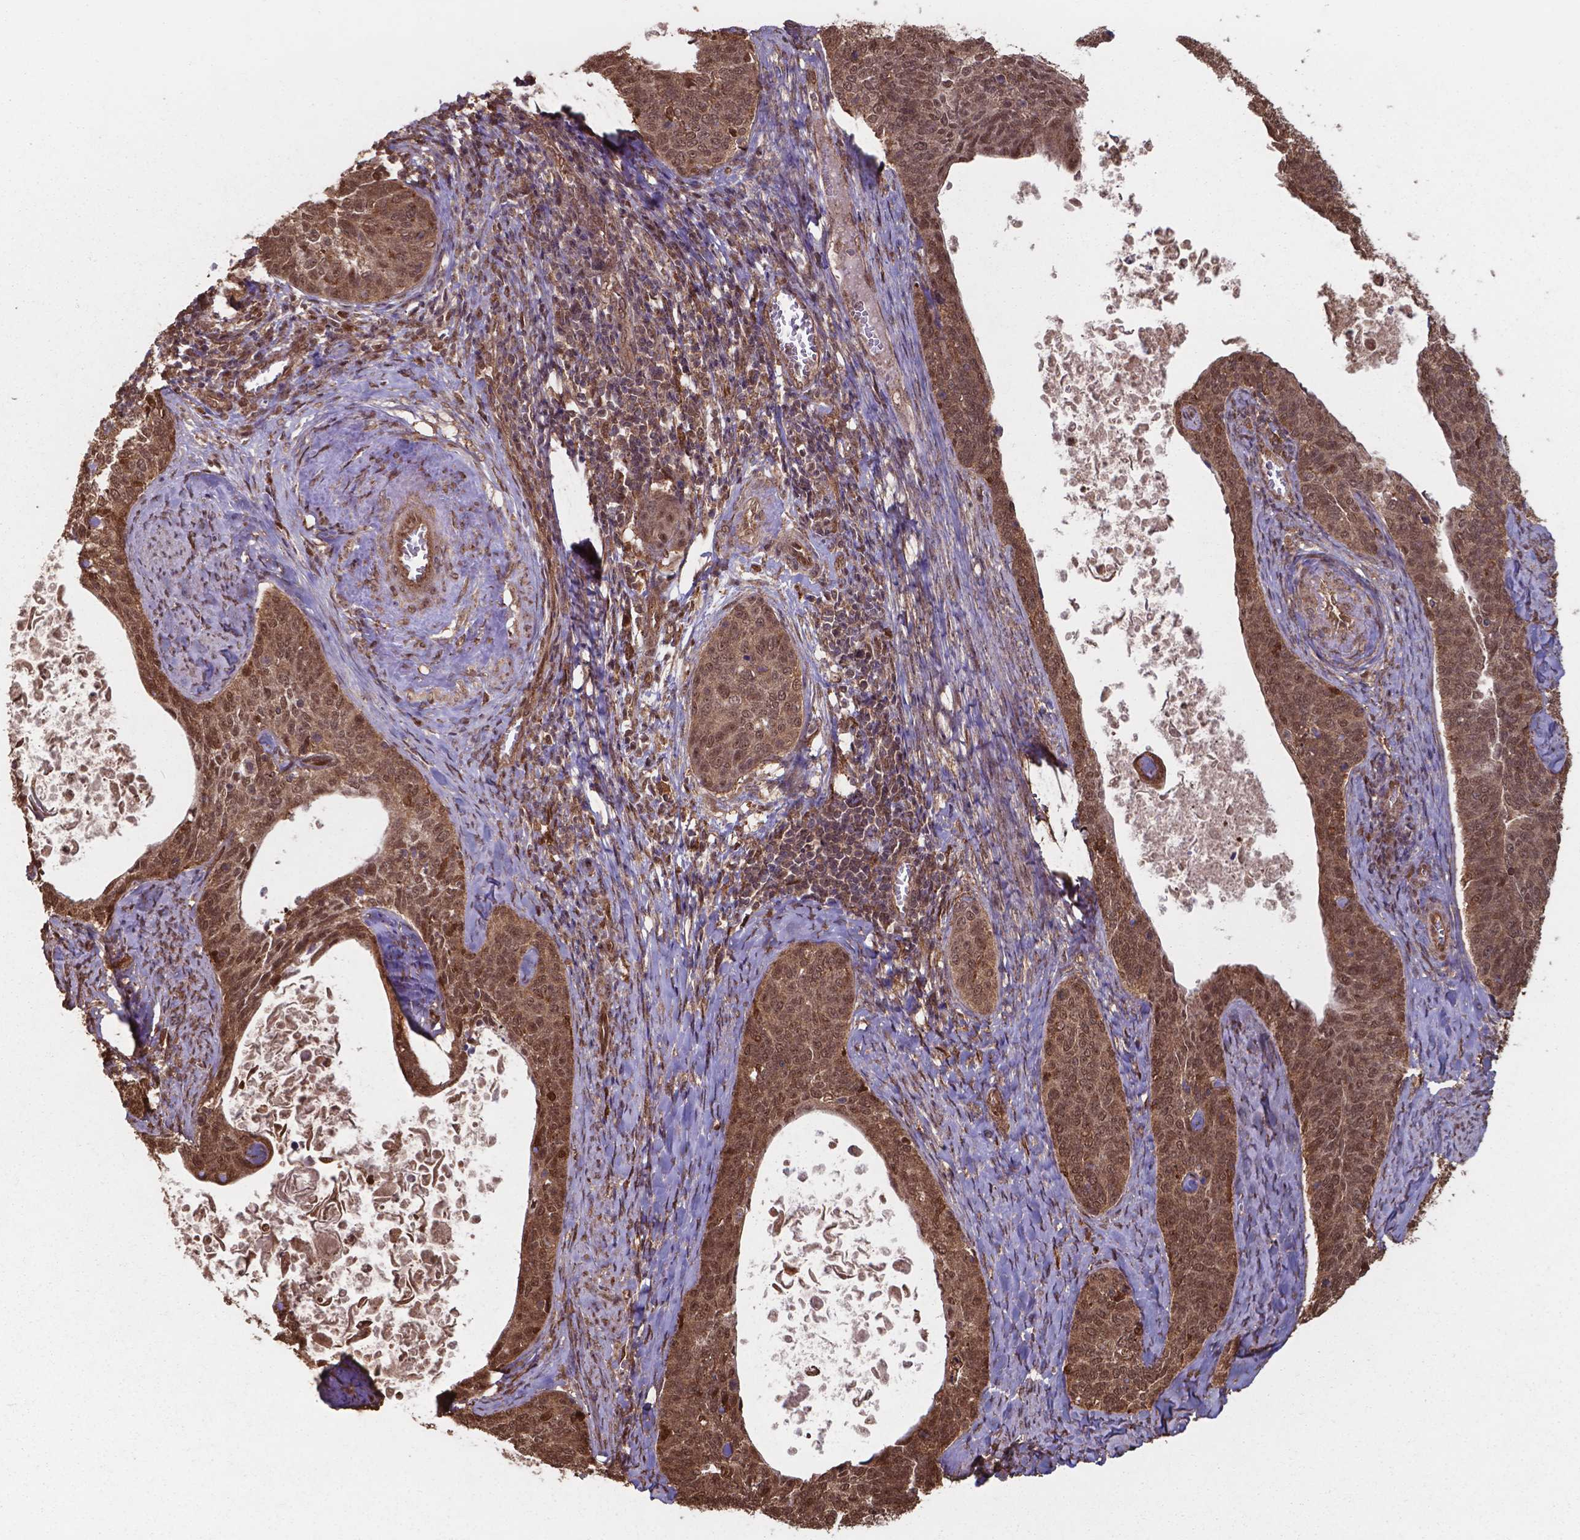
{"staining": {"intensity": "moderate", "quantity": ">75%", "location": "cytoplasmic/membranous,nuclear"}, "tissue": "cervical cancer", "cell_type": "Tumor cells", "image_type": "cancer", "snomed": [{"axis": "morphology", "description": "Squamous cell carcinoma, NOS"}, {"axis": "topography", "description": "Cervix"}], "caption": "High-power microscopy captured an IHC micrograph of cervical cancer, revealing moderate cytoplasmic/membranous and nuclear positivity in about >75% of tumor cells. The protein of interest is shown in brown color, while the nuclei are stained blue.", "gene": "CHP2", "patient": {"sex": "female", "age": 69}}